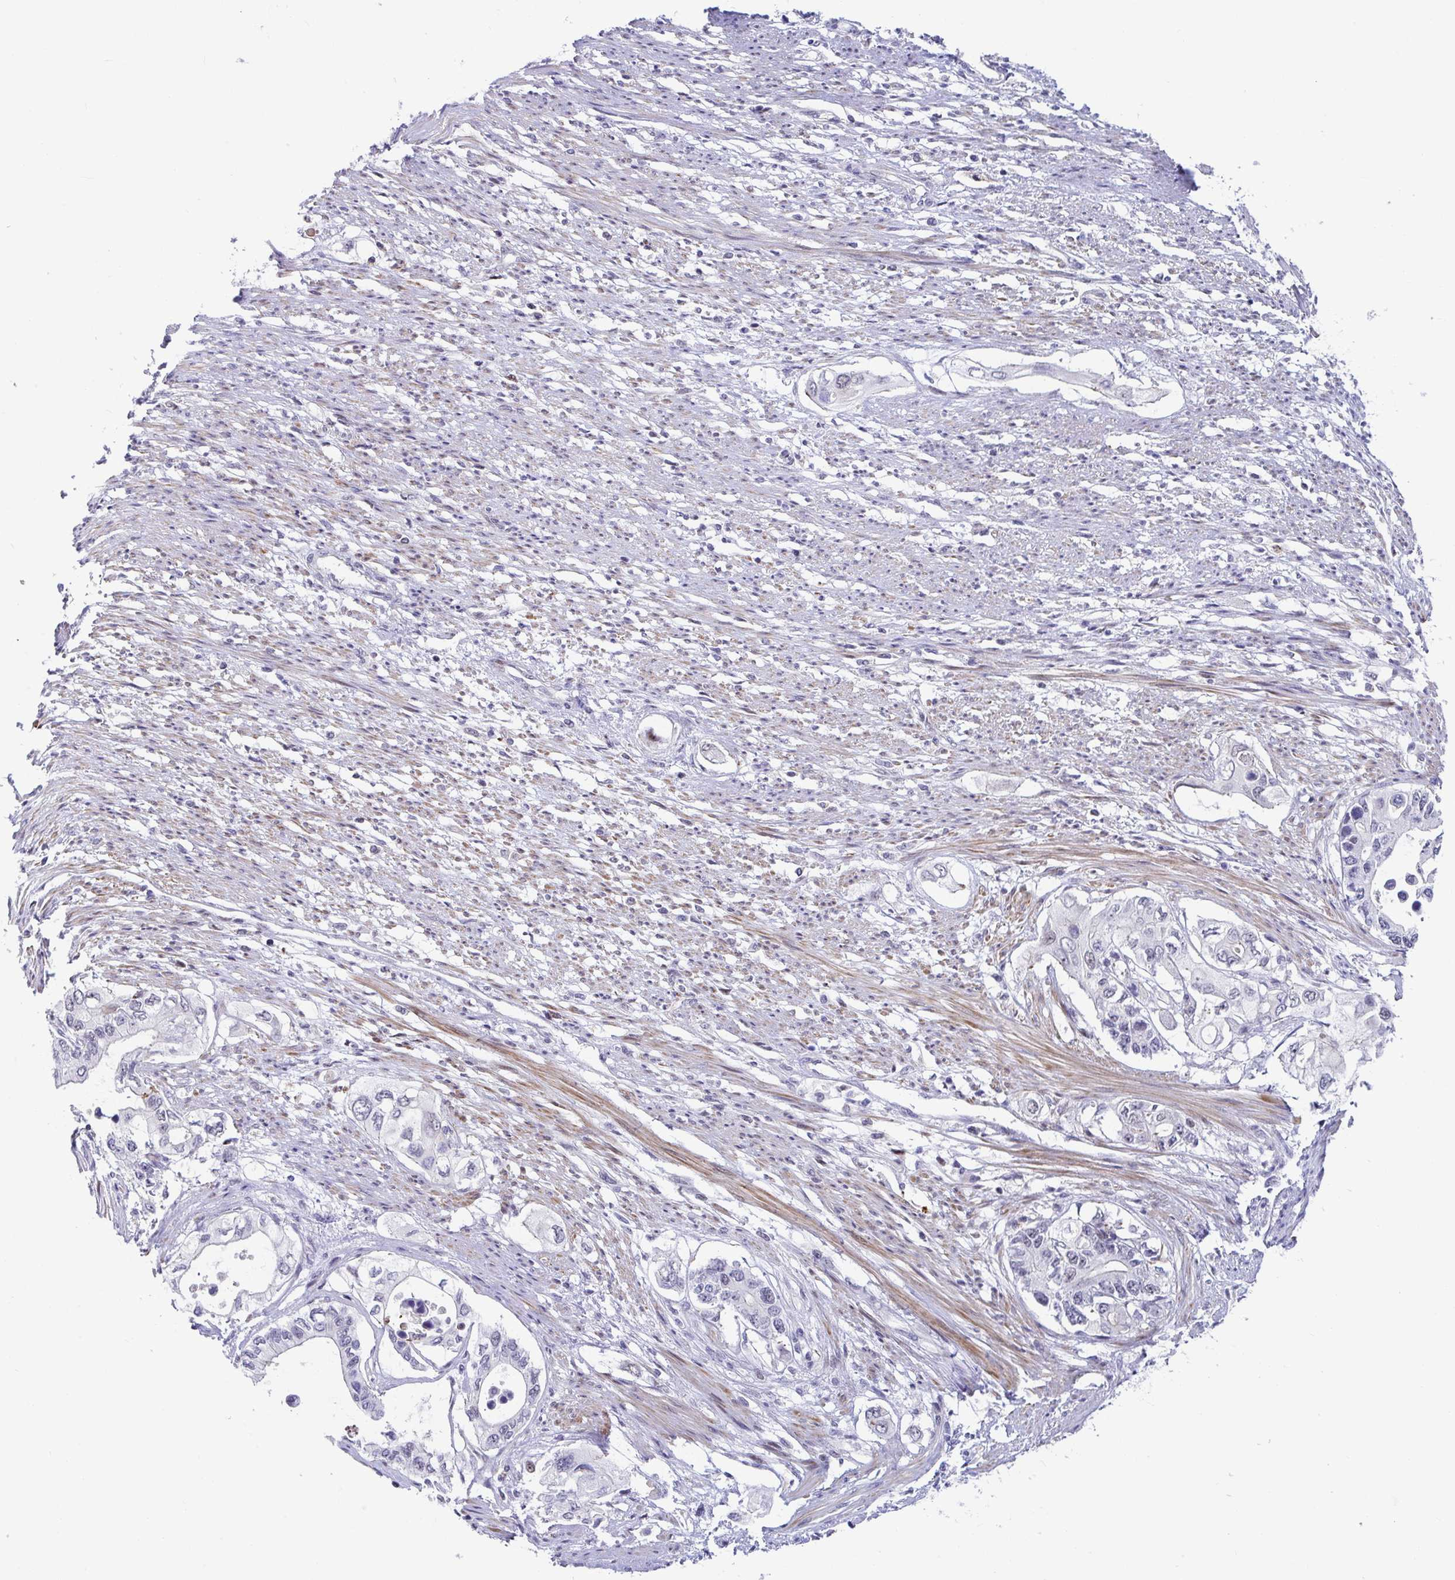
{"staining": {"intensity": "negative", "quantity": "none", "location": "none"}, "tissue": "pancreatic cancer", "cell_type": "Tumor cells", "image_type": "cancer", "snomed": [{"axis": "morphology", "description": "Adenocarcinoma, NOS"}, {"axis": "topography", "description": "Pancreas"}], "caption": "An image of human pancreatic adenocarcinoma is negative for staining in tumor cells. (Stains: DAB (3,3'-diaminobenzidine) IHC with hematoxylin counter stain, Microscopy: brightfield microscopy at high magnification).", "gene": "WDR72", "patient": {"sex": "female", "age": 63}}